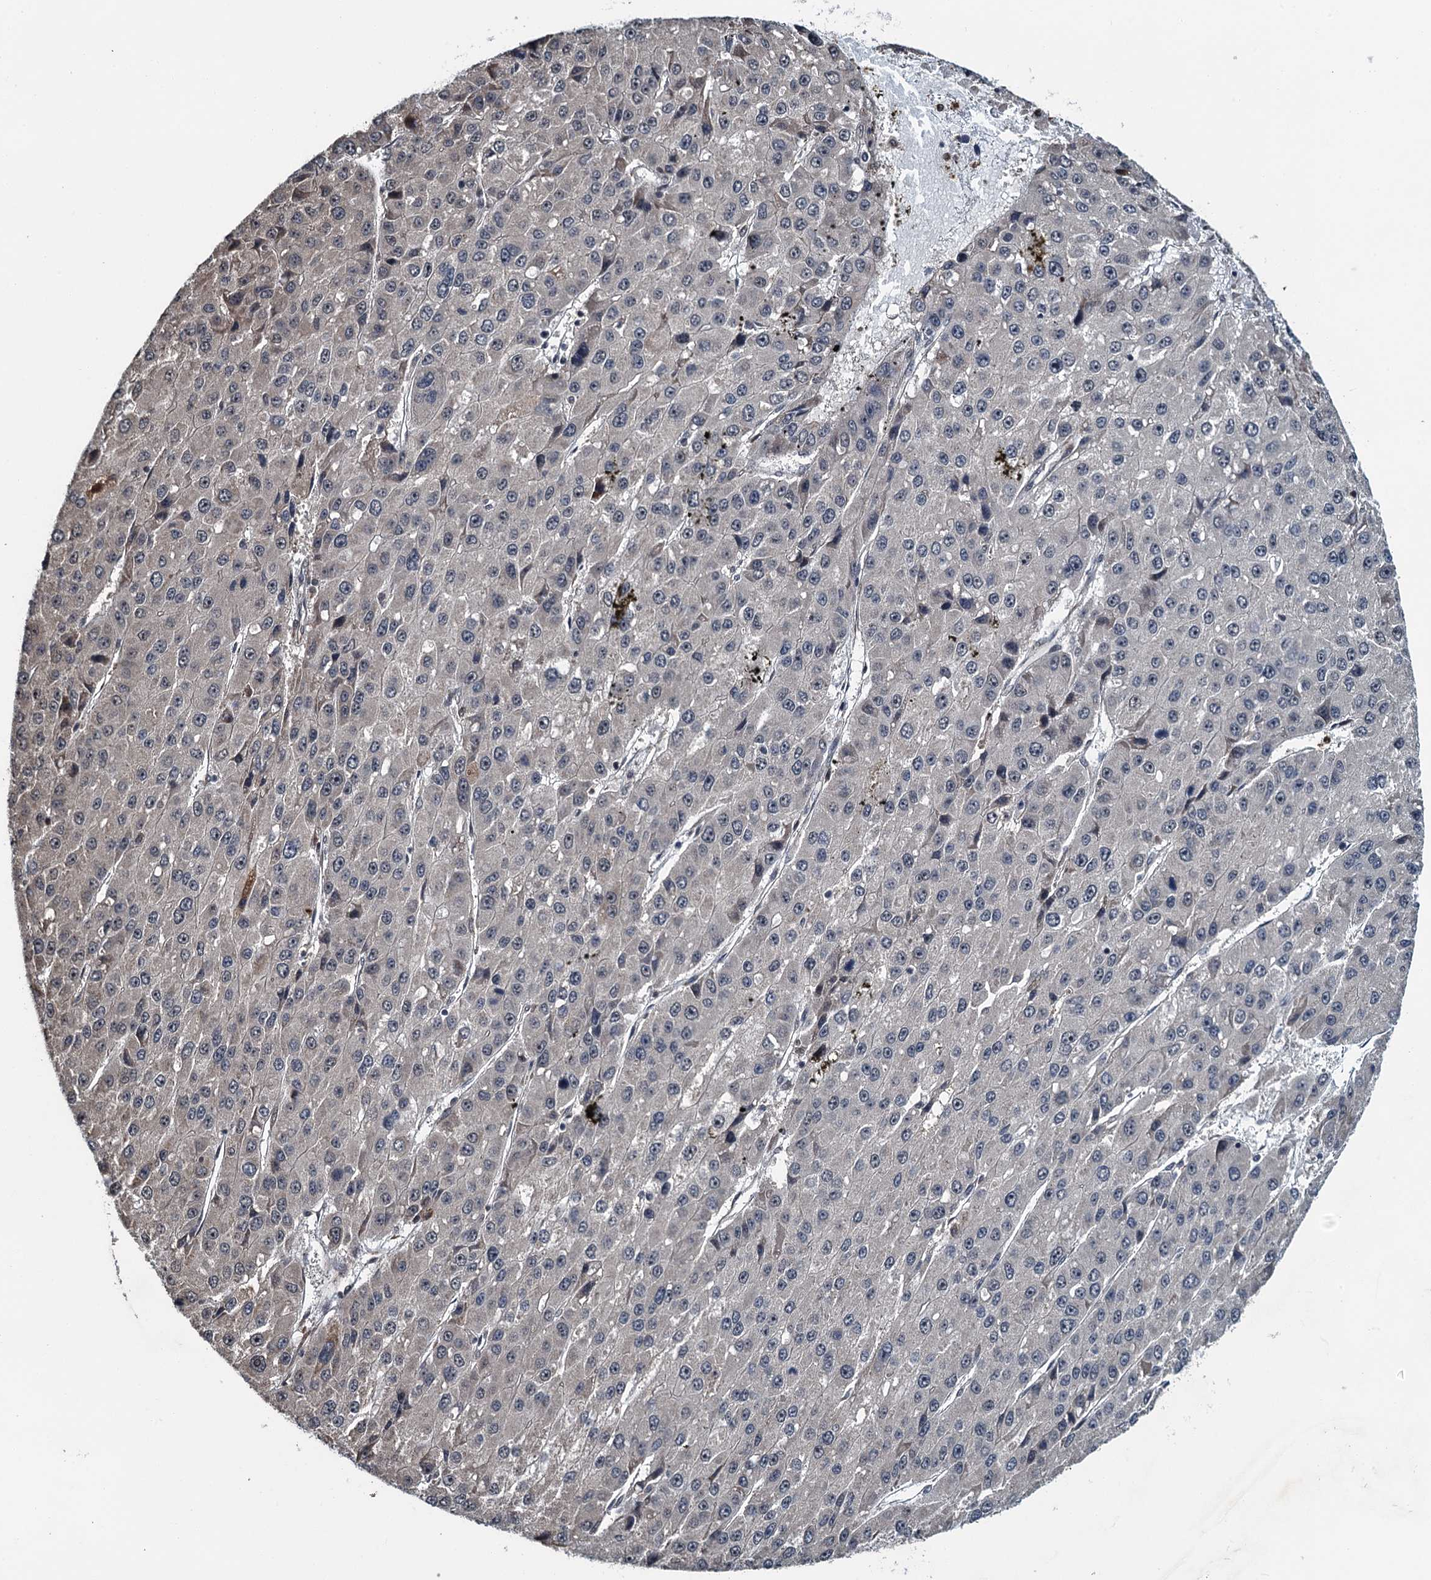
{"staining": {"intensity": "negative", "quantity": "none", "location": "none"}, "tissue": "liver cancer", "cell_type": "Tumor cells", "image_type": "cancer", "snomed": [{"axis": "morphology", "description": "Carcinoma, Hepatocellular, NOS"}, {"axis": "topography", "description": "Liver"}], "caption": "This is an immunohistochemistry histopathology image of liver cancer (hepatocellular carcinoma). There is no expression in tumor cells.", "gene": "WHAMM", "patient": {"sex": "female", "age": 73}}